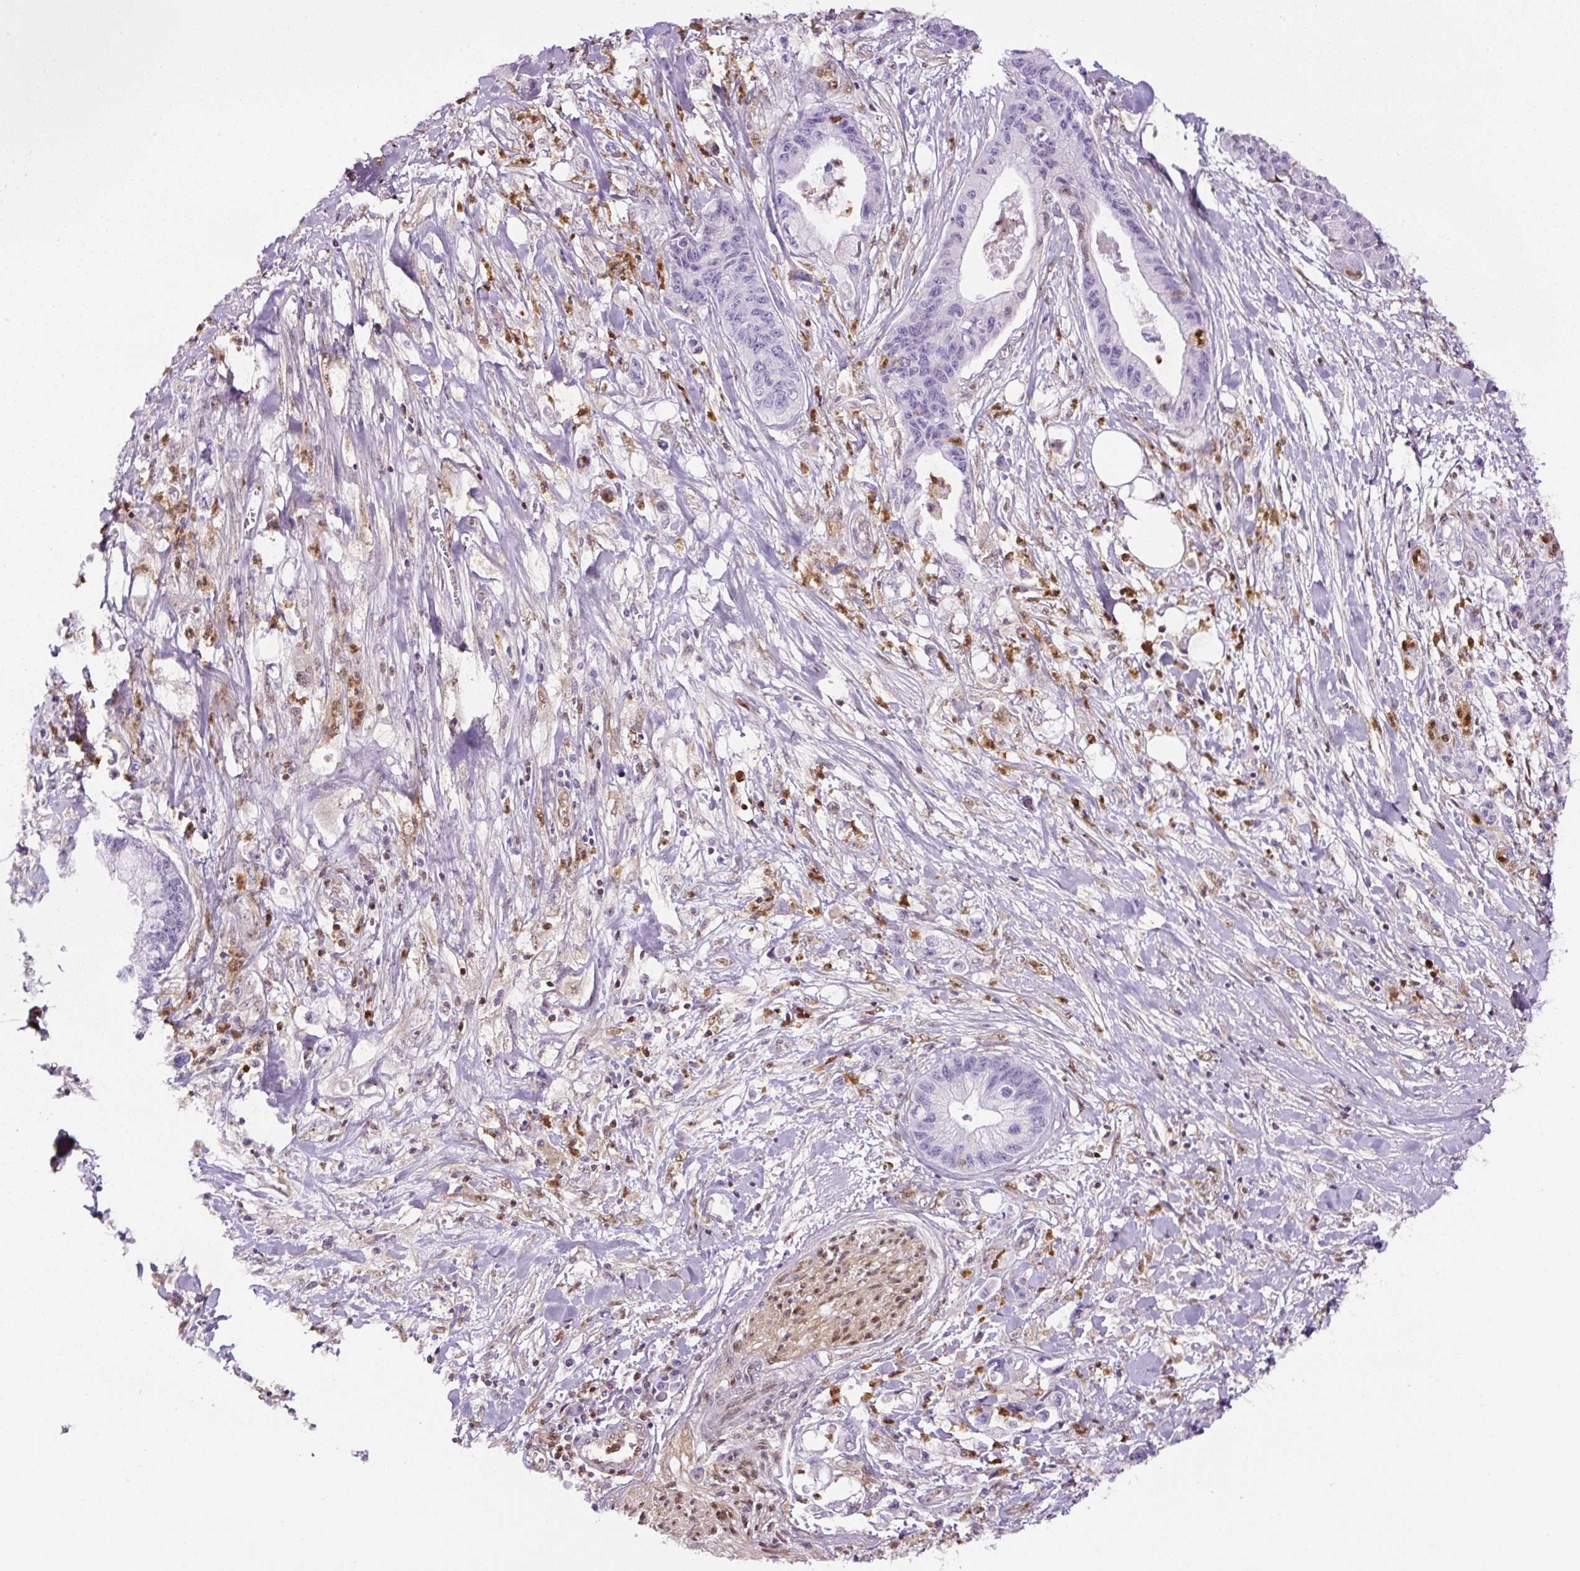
{"staining": {"intensity": "negative", "quantity": "none", "location": "none"}, "tissue": "pancreatic cancer", "cell_type": "Tumor cells", "image_type": "cancer", "snomed": [{"axis": "morphology", "description": "Adenocarcinoma, NOS"}, {"axis": "topography", "description": "Pancreas"}], "caption": "Immunohistochemical staining of pancreatic adenocarcinoma shows no significant expression in tumor cells.", "gene": "ANXA1", "patient": {"sex": "male", "age": 61}}